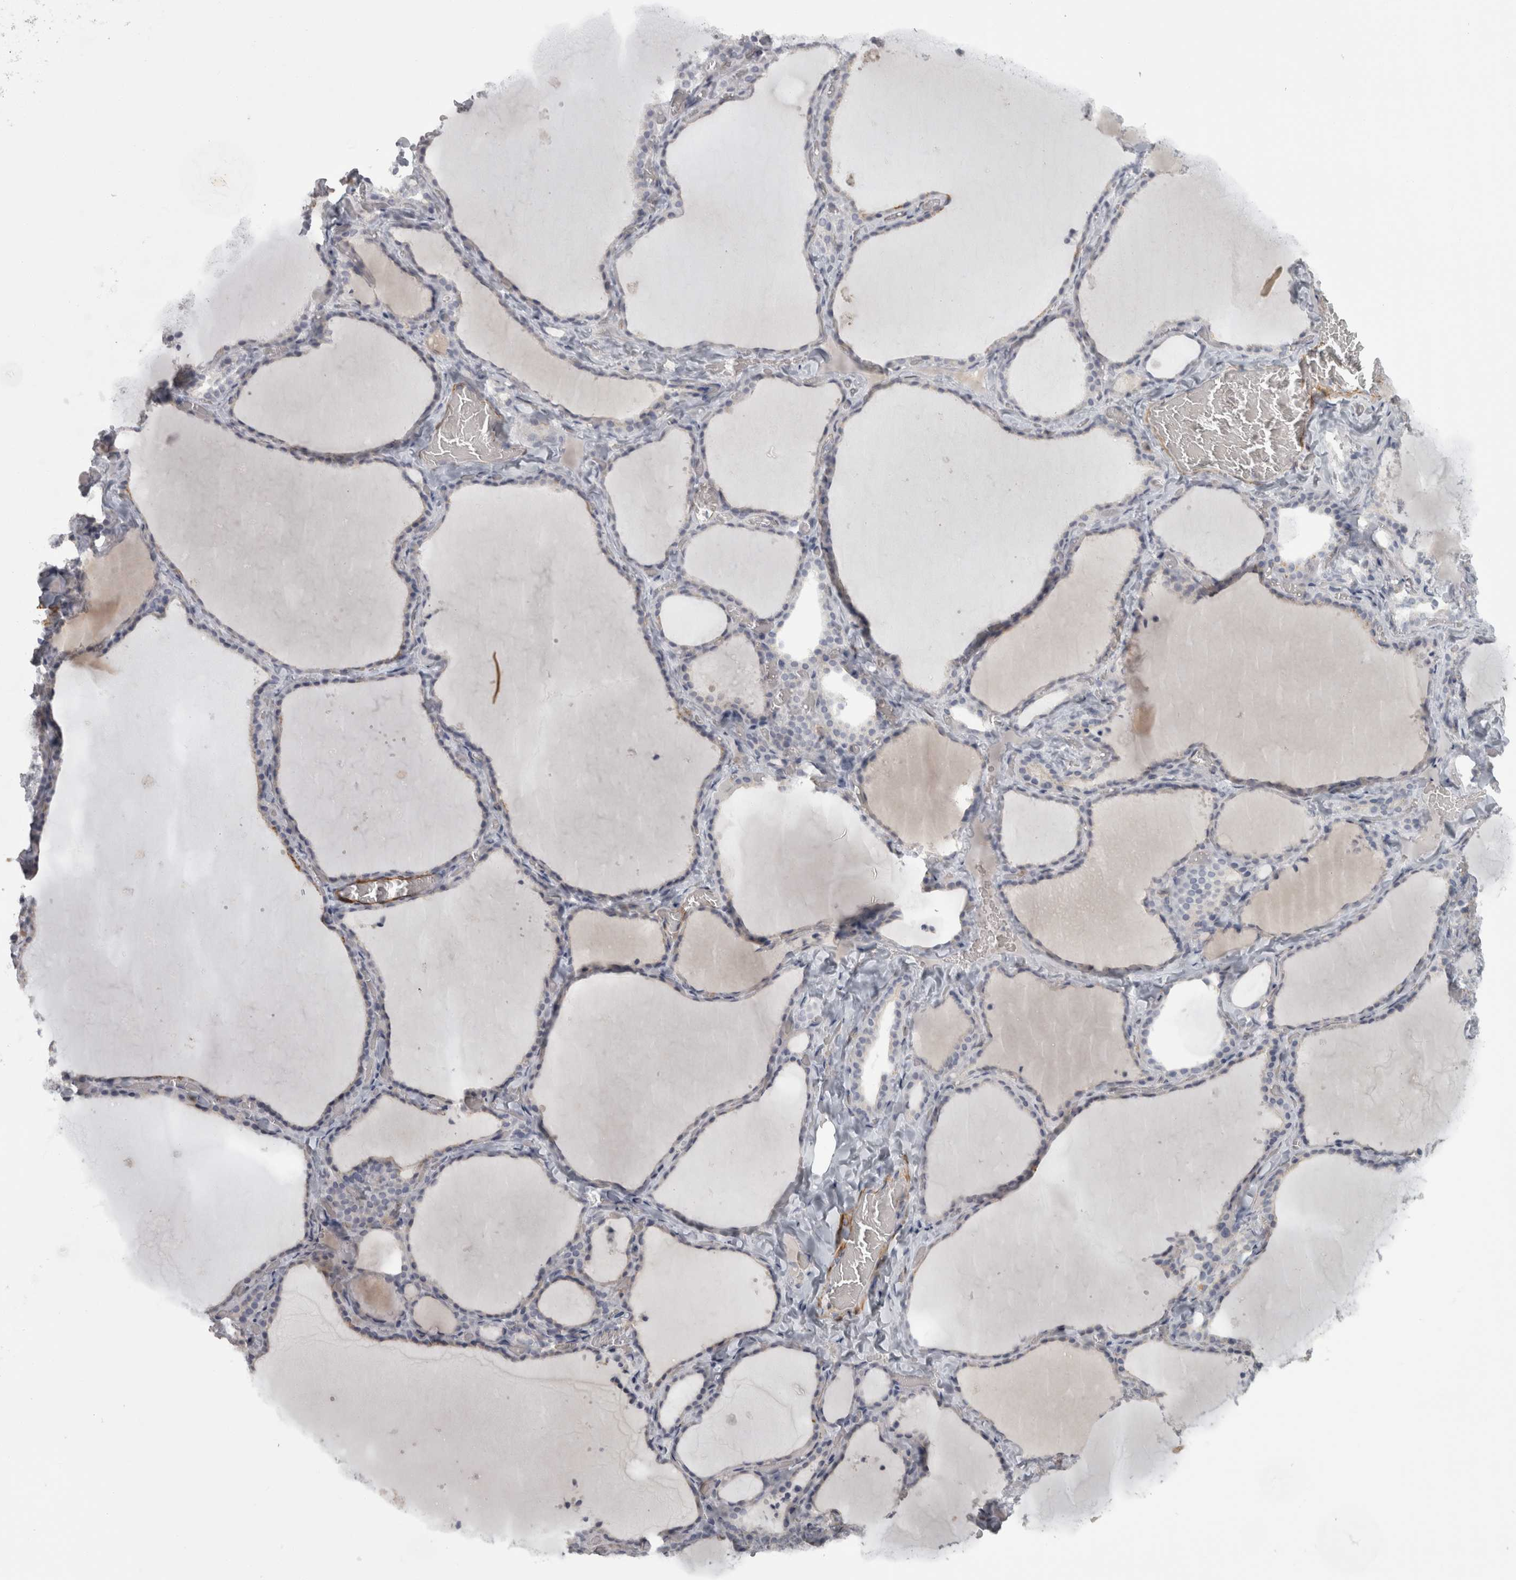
{"staining": {"intensity": "negative", "quantity": "none", "location": "none"}, "tissue": "thyroid gland", "cell_type": "Glandular cells", "image_type": "normal", "snomed": [{"axis": "morphology", "description": "Normal tissue, NOS"}, {"axis": "topography", "description": "Thyroid gland"}], "caption": "A high-resolution micrograph shows immunohistochemistry staining of benign thyroid gland, which reveals no significant staining in glandular cells.", "gene": "PPP1R12B", "patient": {"sex": "female", "age": 22}}